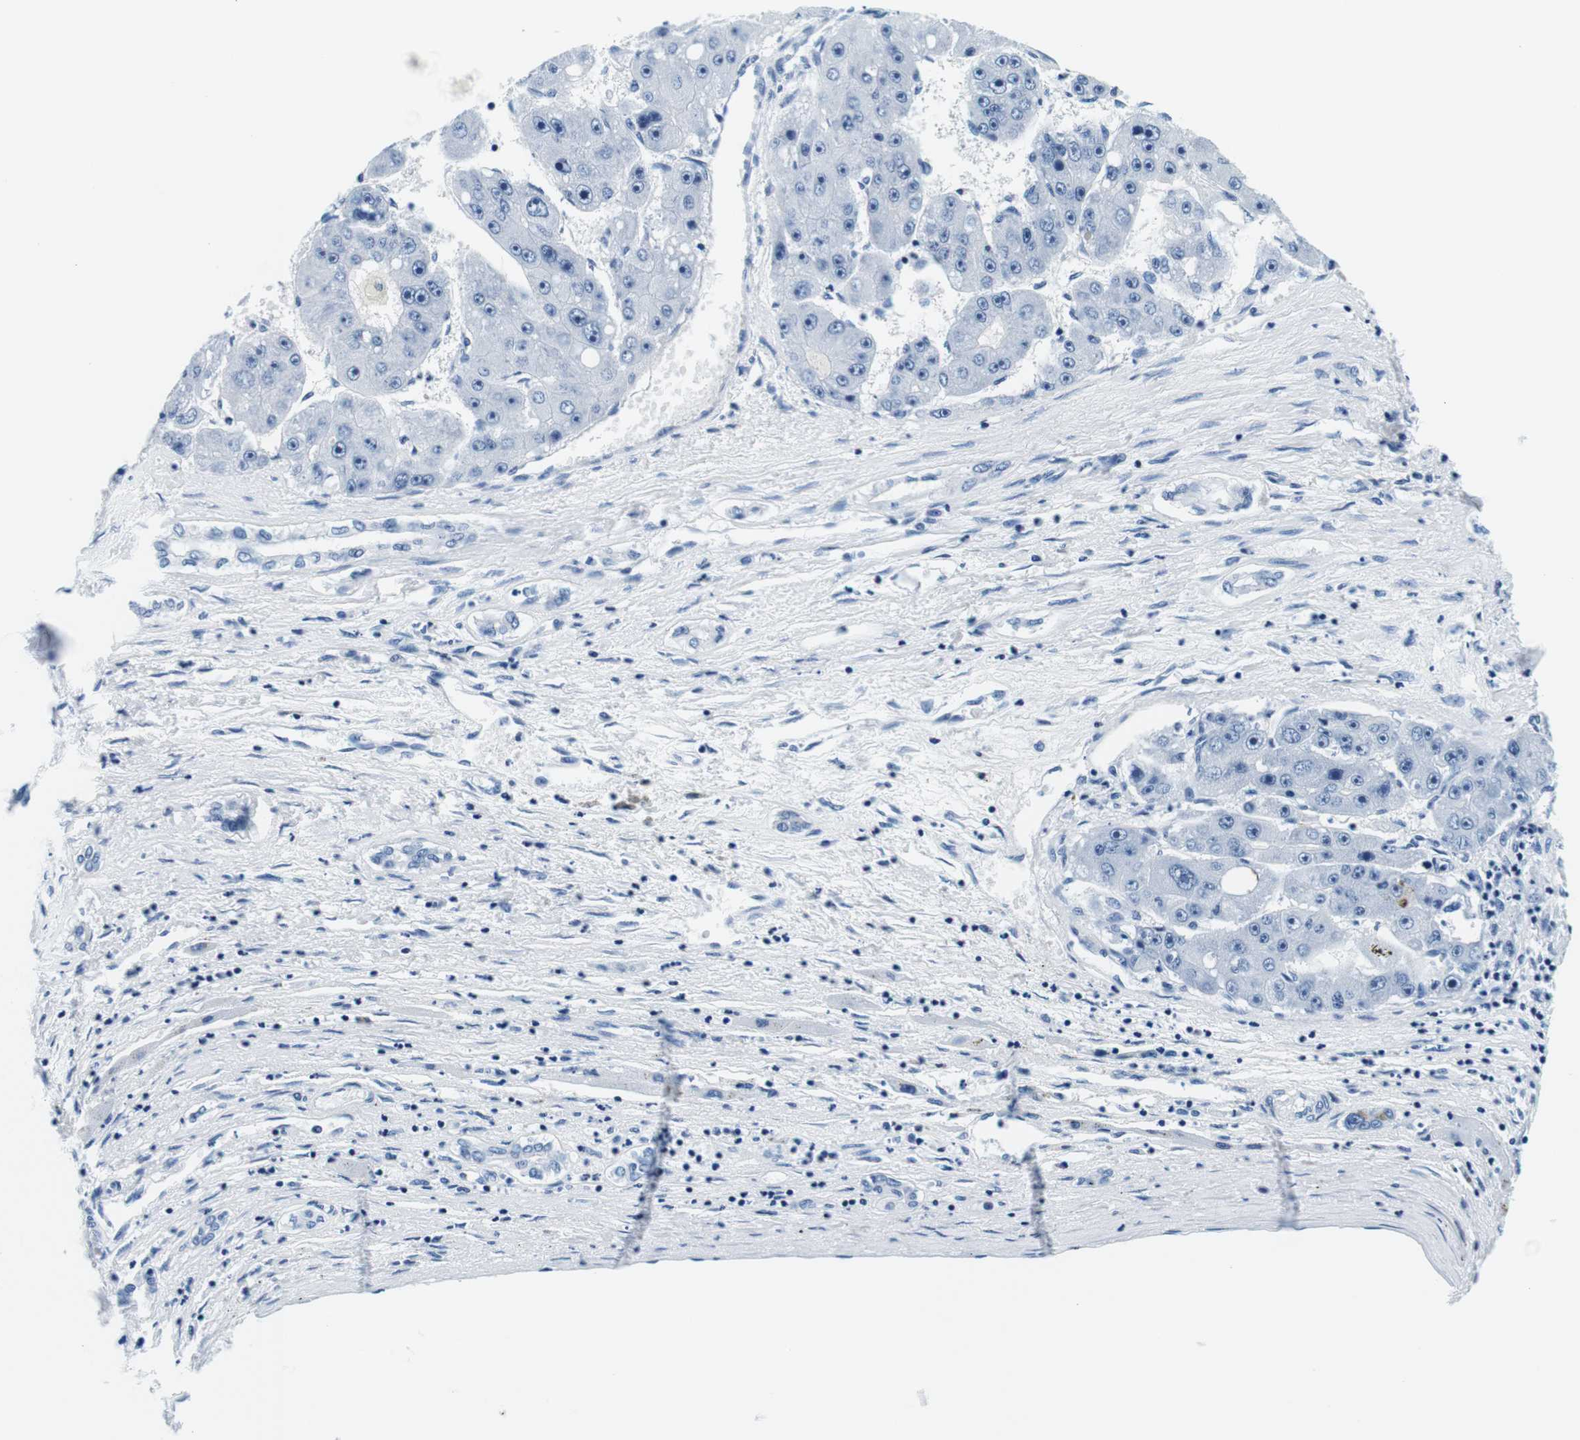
{"staining": {"intensity": "negative", "quantity": "none", "location": "none"}, "tissue": "liver cancer", "cell_type": "Tumor cells", "image_type": "cancer", "snomed": [{"axis": "morphology", "description": "Carcinoma, Hepatocellular, NOS"}, {"axis": "topography", "description": "Liver"}], "caption": "Micrograph shows no protein expression in tumor cells of liver cancer tissue.", "gene": "ELANE", "patient": {"sex": "female", "age": 61}}